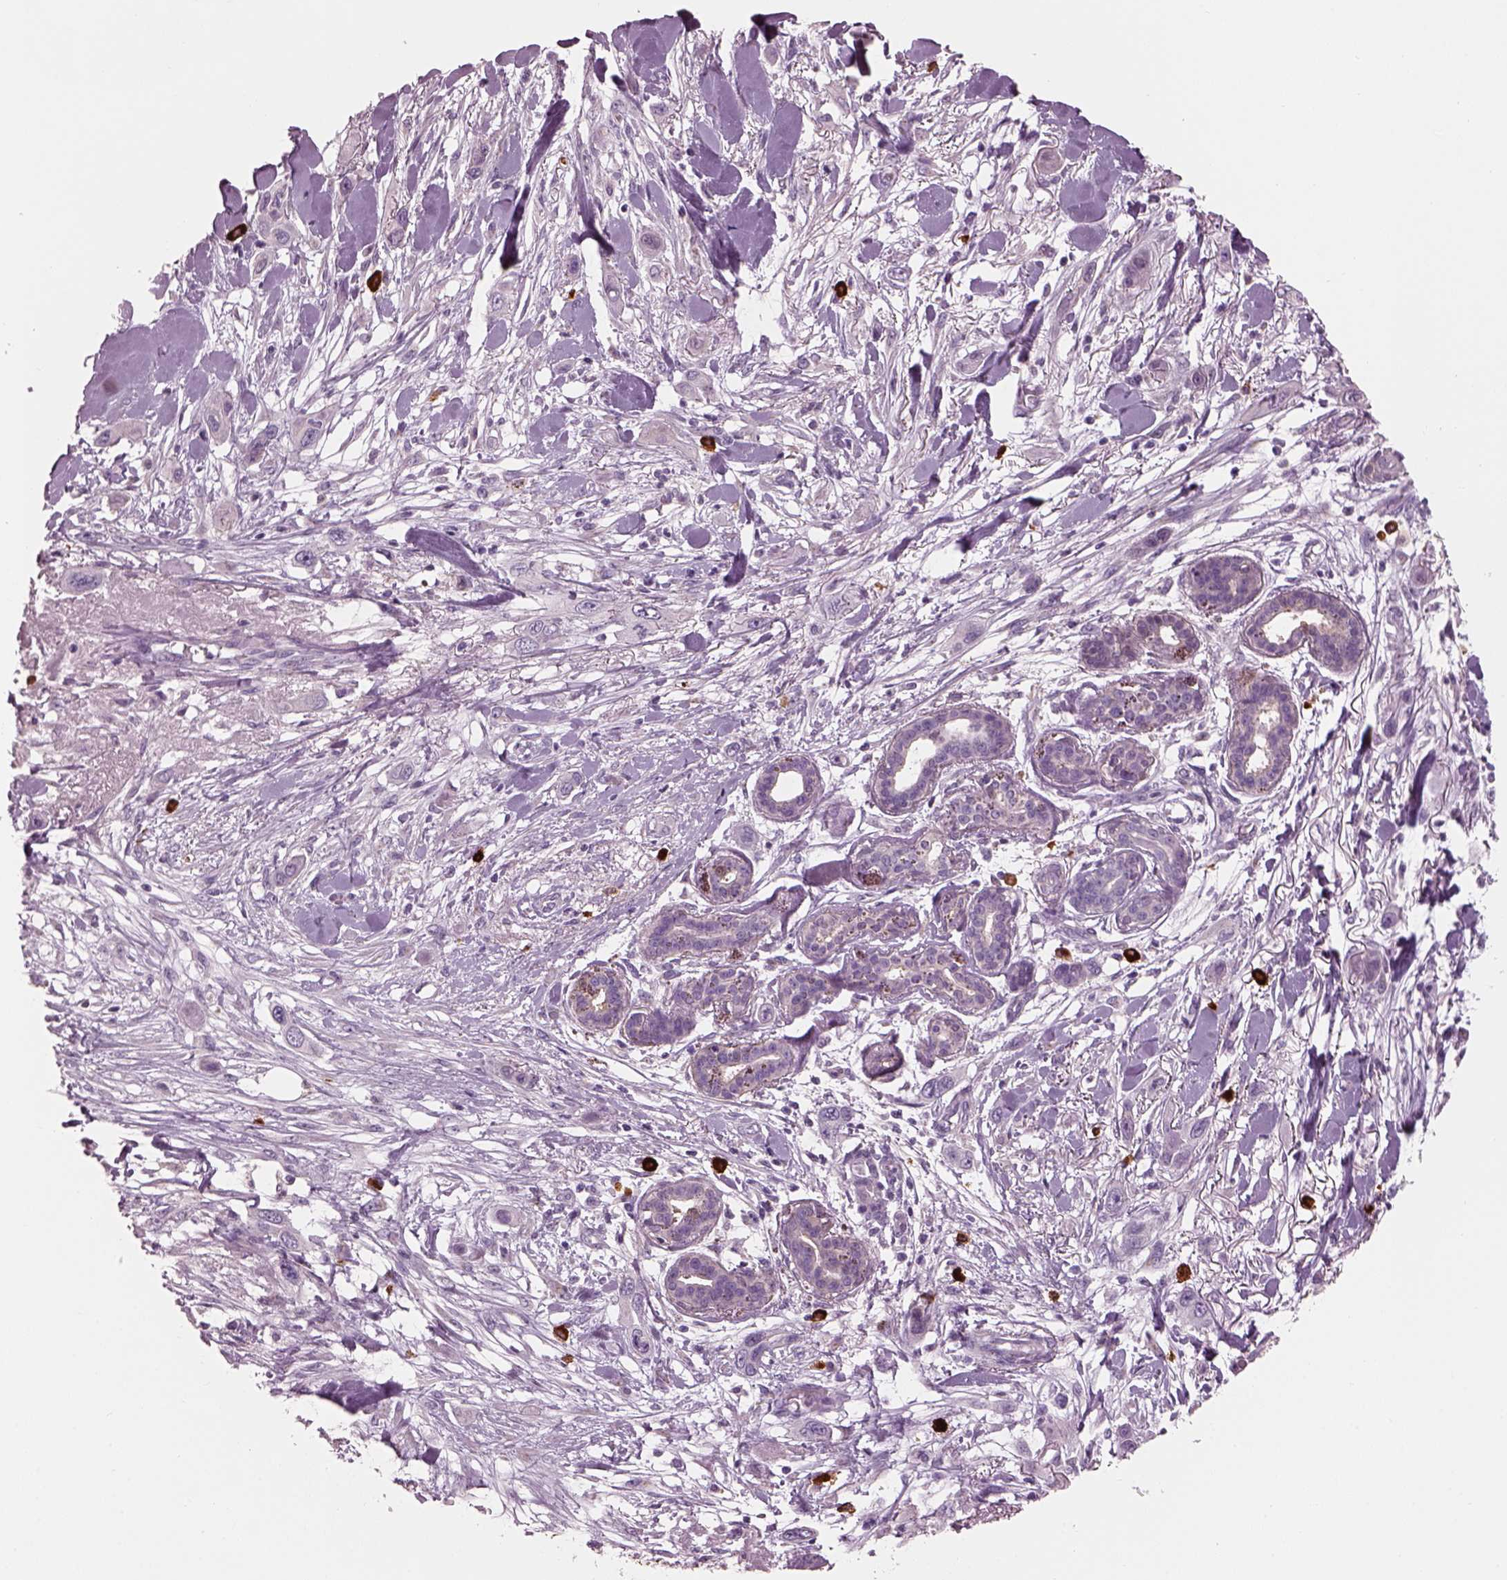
{"staining": {"intensity": "negative", "quantity": "none", "location": "none"}, "tissue": "skin cancer", "cell_type": "Tumor cells", "image_type": "cancer", "snomed": [{"axis": "morphology", "description": "Squamous cell carcinoma, NOS"}, {"axis": "topography", "description": "Skin"}], "caption": "DAB immunohistochemical staining of human skin squamous cell carcinoma displays no significant expression in tumor cells.", "gene": "ADGRG5", "patient": {"sex": "male", "age": 79}}